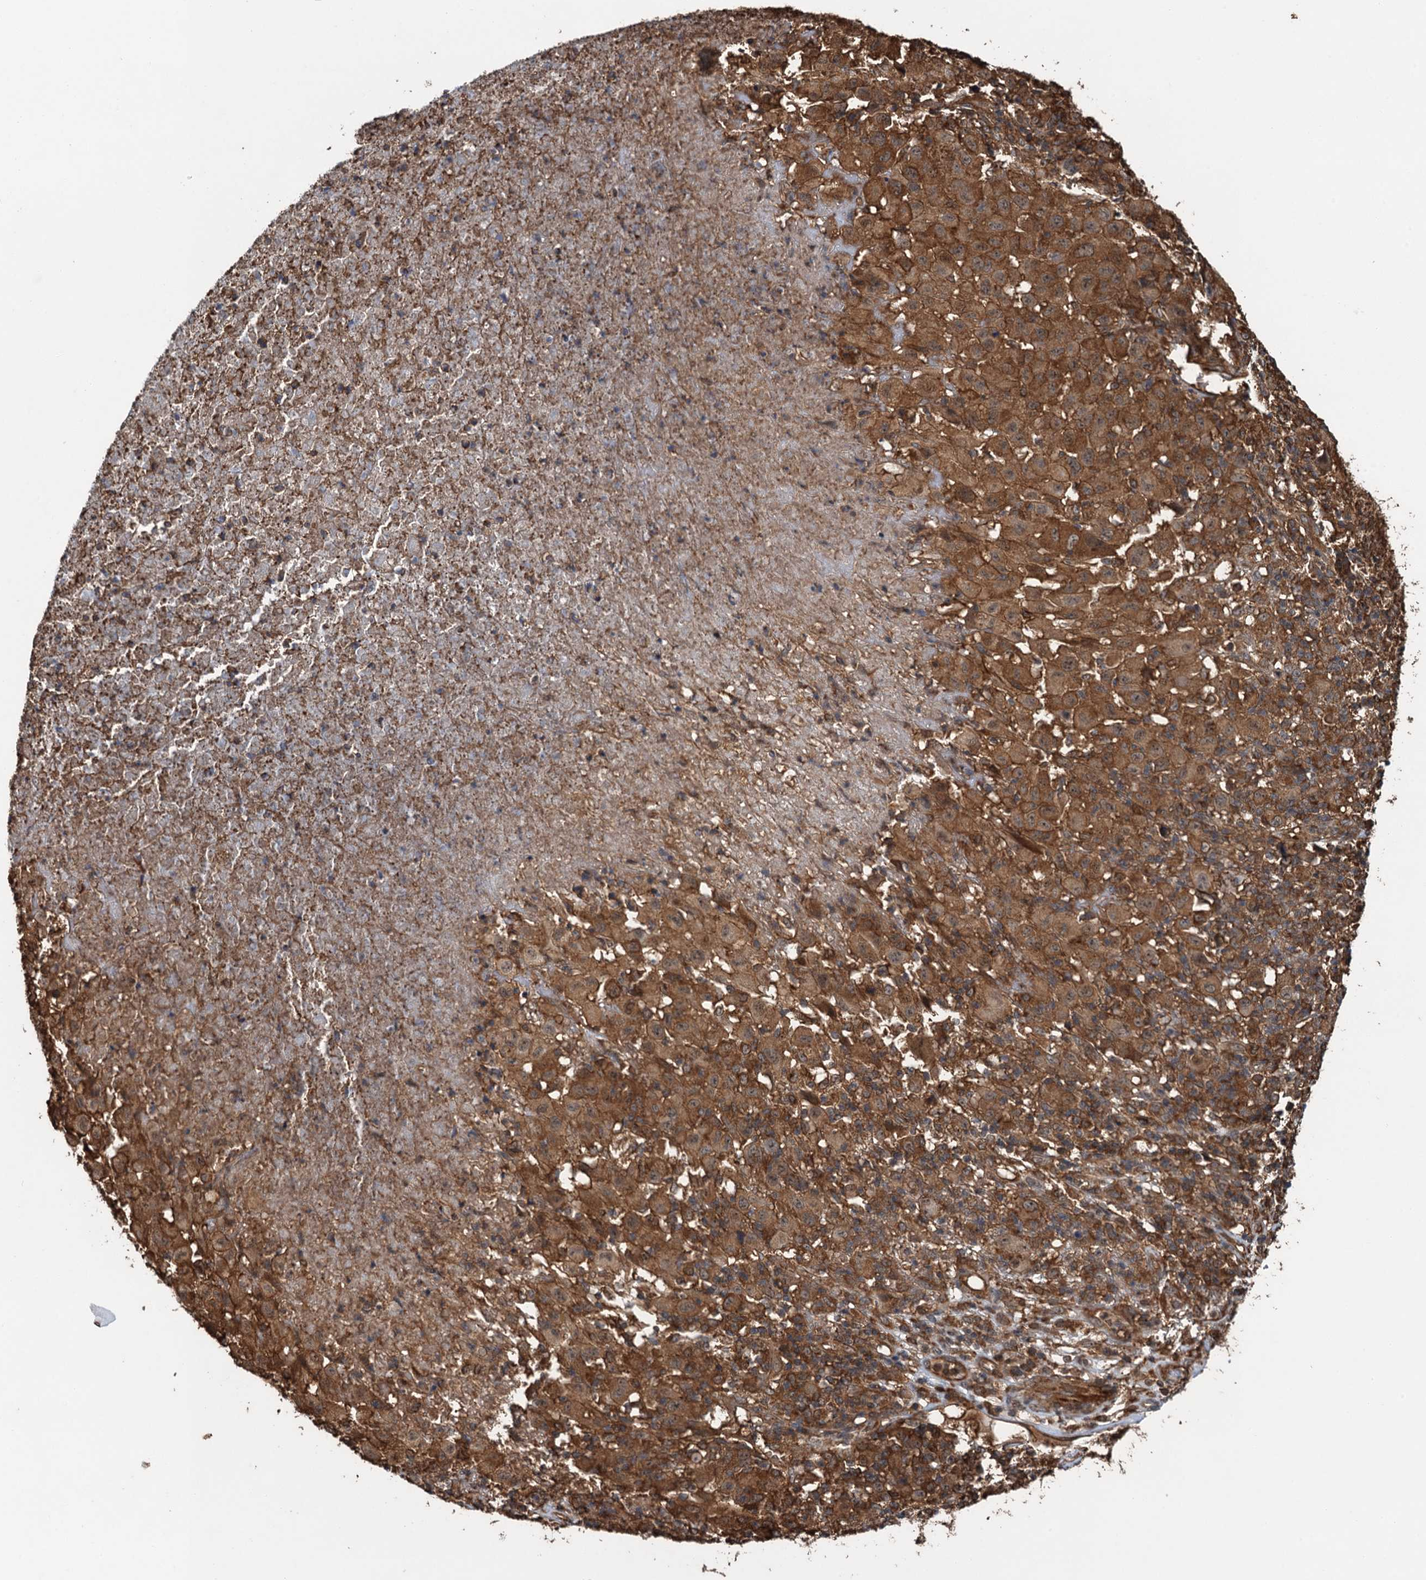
{"staining": {"intensity": "strong", "quantity": ">75%", "location": "cytoplasmic/membranous"}, "tissue": "melanoma", "cell_type": "Tumor cells", "image_type": "cancer", "snomed": [{"axis": "morphology", "description": "Malignant melanoma, NOS"}, {"axis": "topography", "description": "Skin"}], "caption": "Immunohistochemical staining of human melanoma shows strong cytoplasmic/membranous protein staining in approximately >75% of tumor cells.", "gene": "WHAMM", "patient": {"sex": "male", "age": 73}}